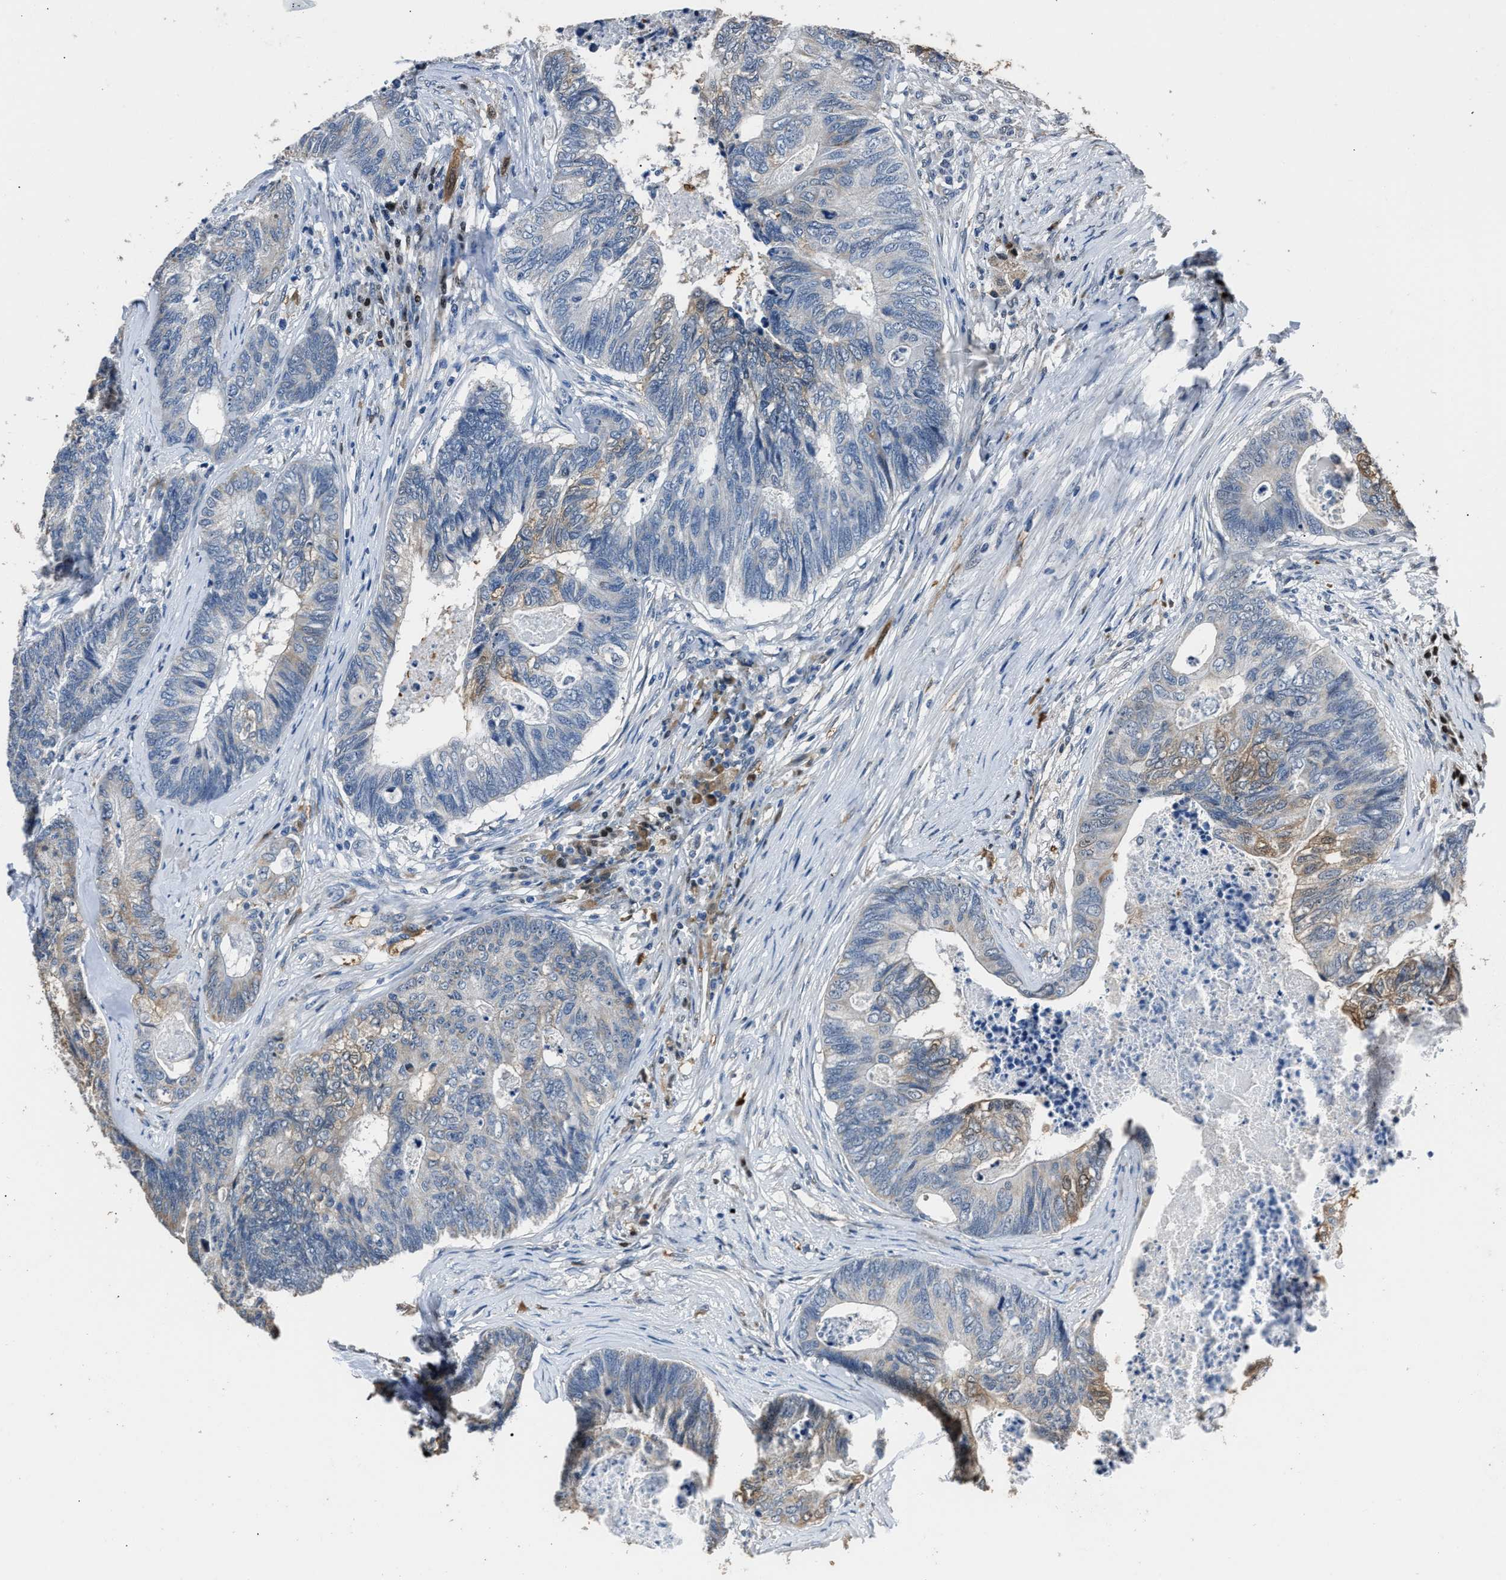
{"staining": {"intensity": "weak", "quantity": "<25%", "location": "cytoplasmic/membranous"}, "tissue": "colorectal cancer", "cell_type": "Tumor cells", "image_type": "cancer", "snomed": [{"axis": "morphology", "description": "Adenocarcinoma, NOS"}, {"axis": "topography", "description": "Colon"}], "caption": "Colorectal adenocarcinoma was stained to show a protein in brown. There is no significant positivity in tumor cells. The staining is performed using DAB brown chromogen with nuclei counter-stained in using hematoxylin.", "gene": "NSUN5", "patient": {"sex": "female", "age": 67}}